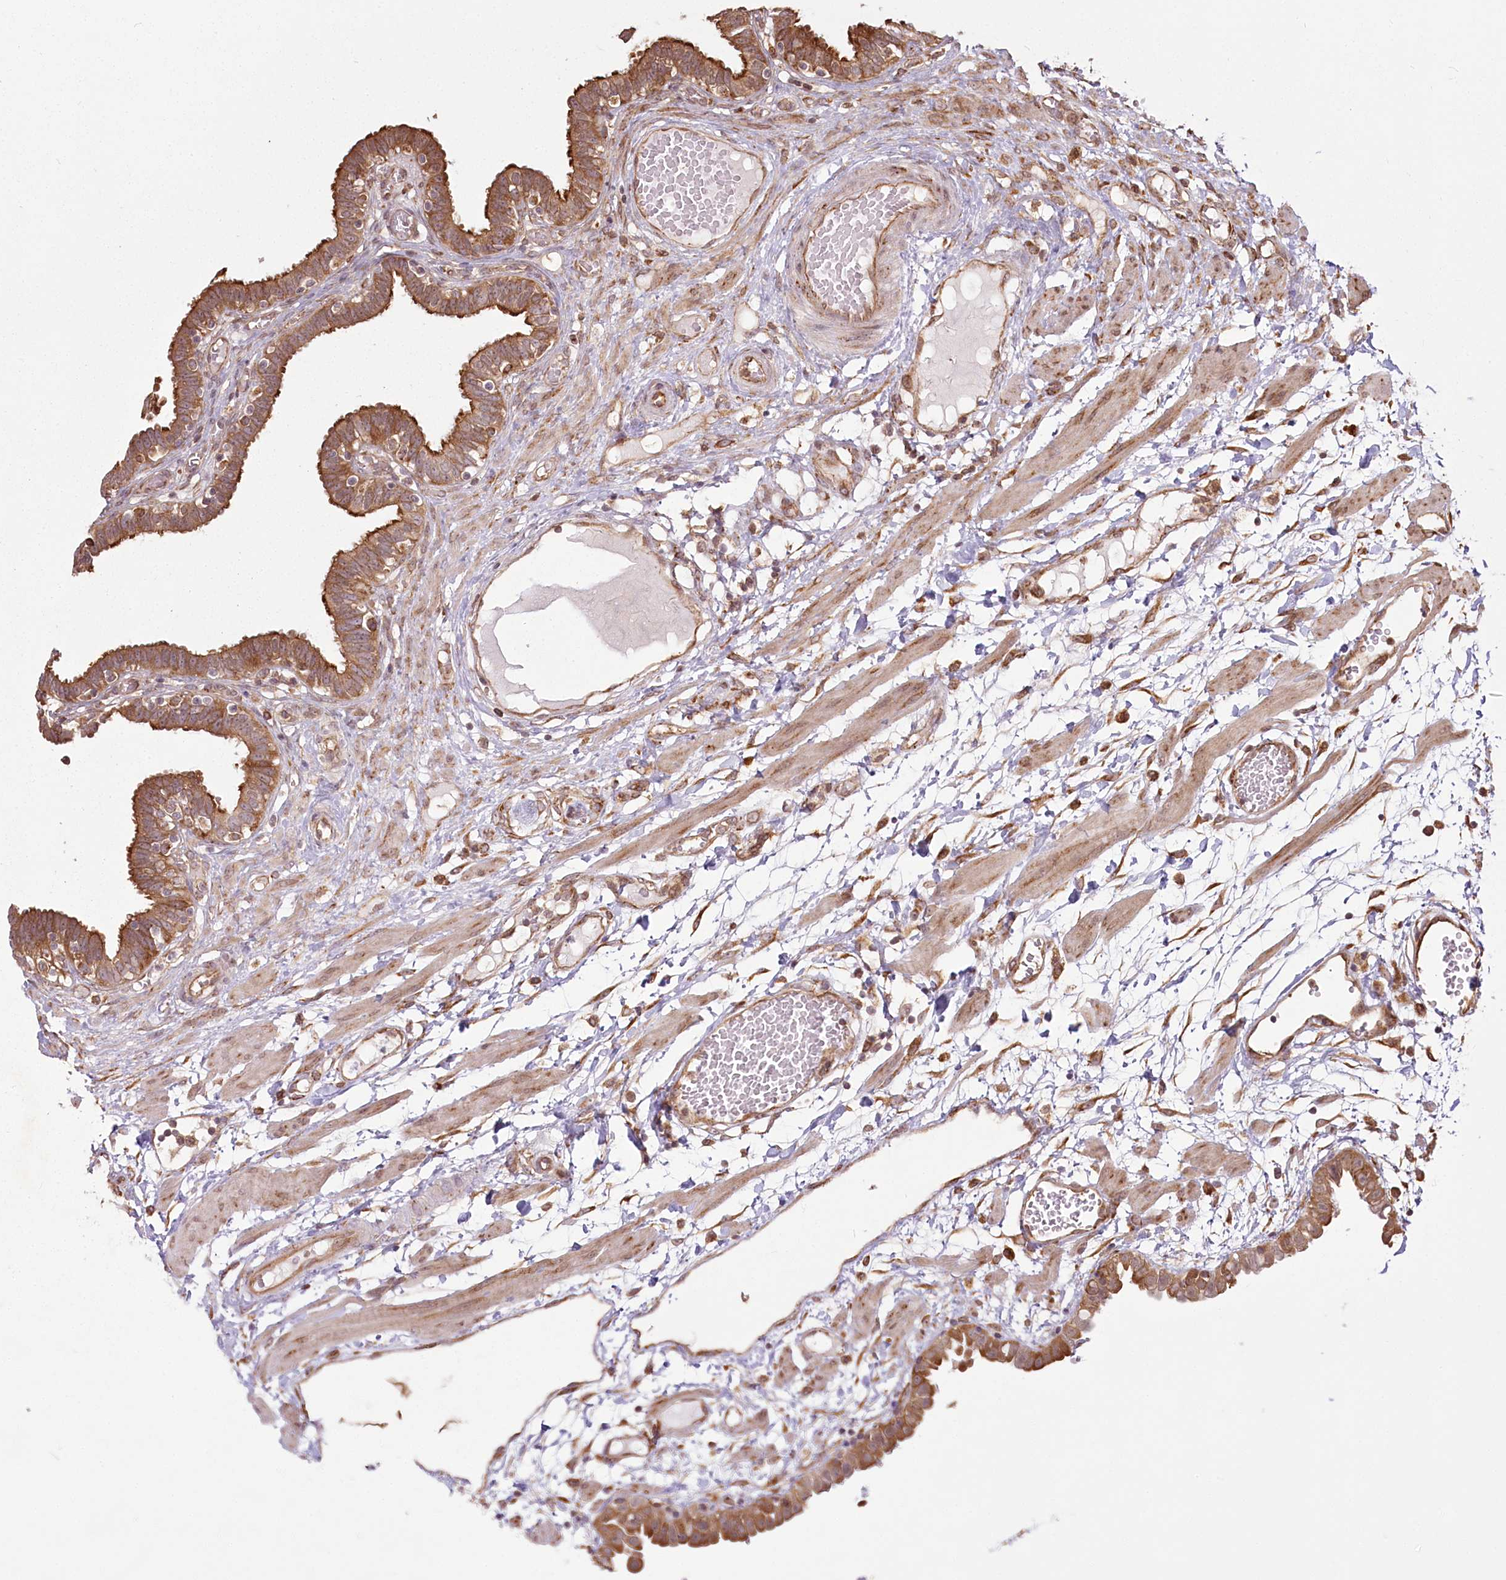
{"staining": {"intensity": "moderate", "quantity": ">75%", "location": "cytoplasmic/membranous"}, "tissue": "fallopian tube", "cell_type": "Glandular cells", "image_type": "normal", "snomed": [{"axis": "morphology", "description": "Normal tissue, NOS"}, {"axis": "topography", "description": "Fallopian tube"}, {"axis": "topography", "description": "Placenta"}], "caption": "Glandular cells reveal medium levels of moderate cytoplasmic/membranous positivity in approximately >75% of cells in normal fallopian tube. (Brightfield microscopy of DAB IHC at high magnification).", "gene": "FAM13A", "patient": {"sex": "female", "age": 32}}